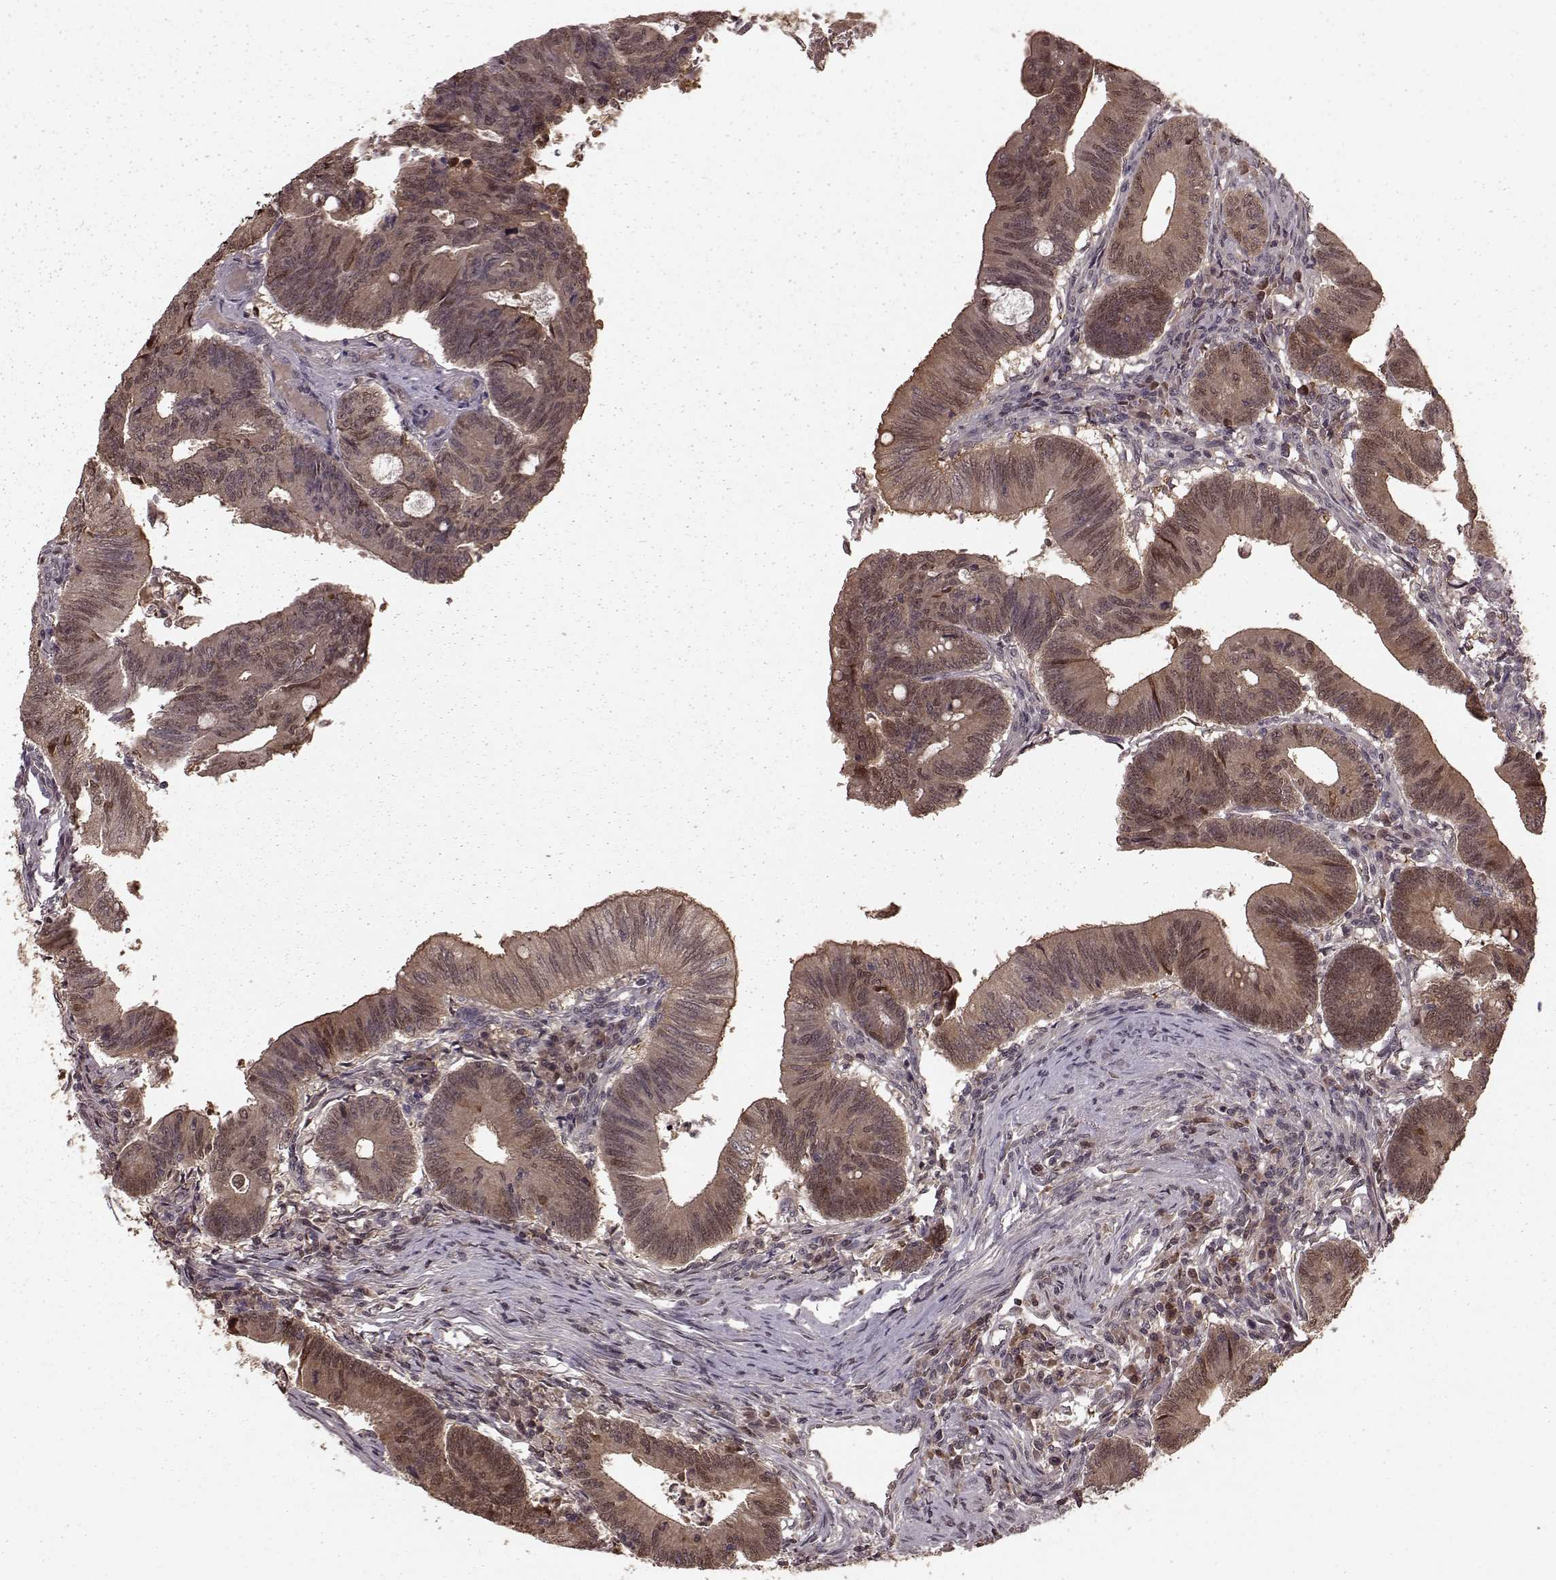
{"staining": {"intensity": "moderate", "quantity": "25%-75%", "location": "cytoplasmic/membranous,nuclear"}, "tissue": "colorectal cancer", "cell_type": "Tumor cells", "image_type": "cancer", "snomed": [{"axis": "morphology", "description": "Adenocarcinoma, NOS"}, {"axis": "topography", "description": "Colon"}], "caption": "Immunohistochemical staining of human colorectal cancer exhibits medium levels of moderate cytoplasmic/membranous and nuclear positivity in about 25%-75% of tumor cells.", "gene": "GSS", "patient": {"sex": "female", "age": 70}}